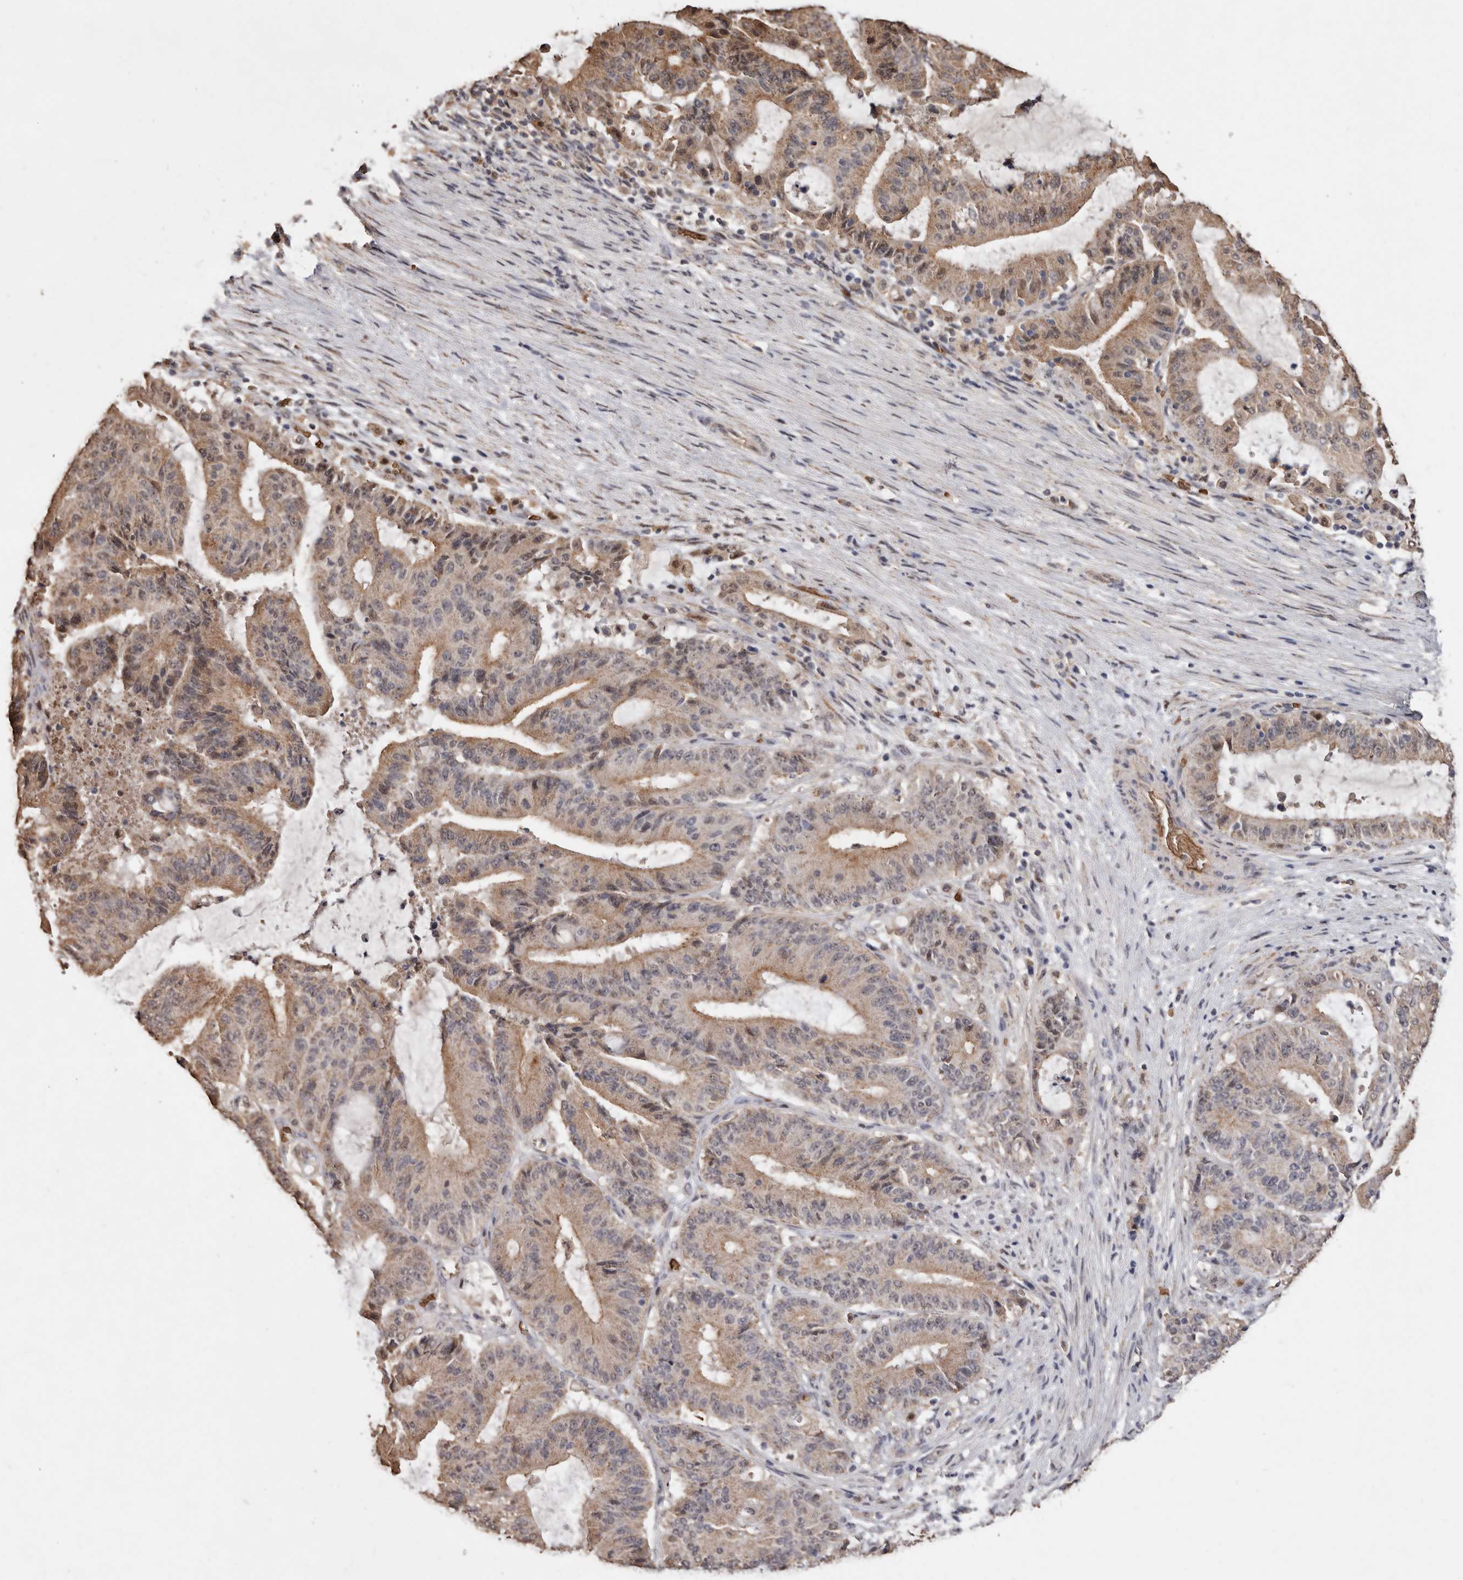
{"staining": {"intensity": "moderate", "quantity": ">75%", "location": "cytoplasmic/membranous"}, "tissue": "liver cancer", "cell_type": "Tumor cells", "image_type": "cancer", "snomed": [{"axis": "morphology", "description": "Normal tissue, NOS"}, {"axis": "morphology", "description": "Cholangiocarcinoma"}, {"axis": "topography", "description": "Liver"}, {"axis": "topography", "description": "Peripheral nerve tissue"}], "caption": "A brown stain shows moderate cytoplasmic/membranous staining of a protein in human liver cancer tumor cells.", "gene": "GRAMD2A", "patient": {"sex": "female", "age": 73}}